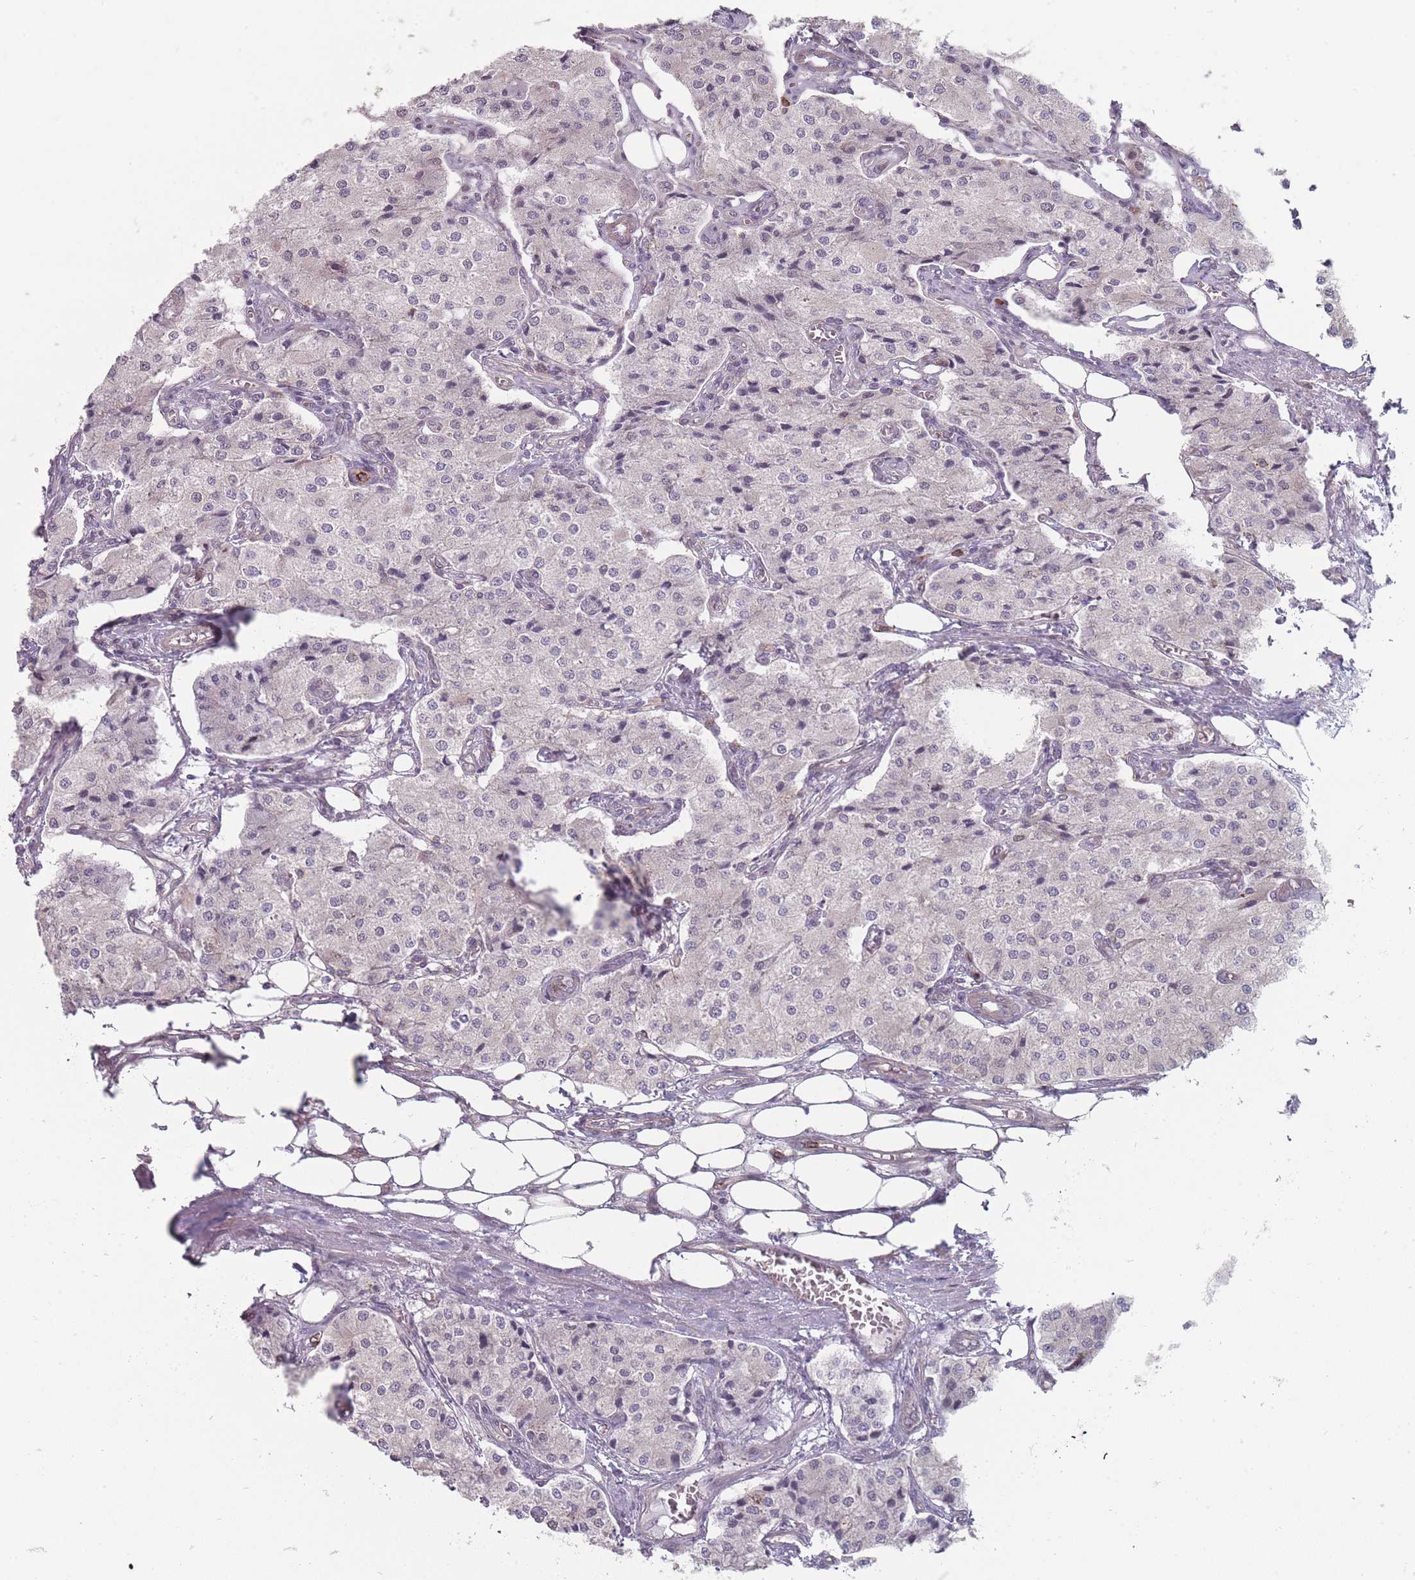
{"staining": {"intensity": "negative", "quantity": "none", "location": "none"}, "tissue": "carcinoid", "cell_type": "Tumor cells", "image_type": "cancer", "snomed": [{"axis": "morphology", "description": "Carcinoid, malignant, NOS"}, {"axis": "topography", "description": "Colon"}], "caption": "An image of human carcinoid is negative for staining in tumor cells.", "gene": "PCDH12", "patient": {"sex": "female", "age": 52}}